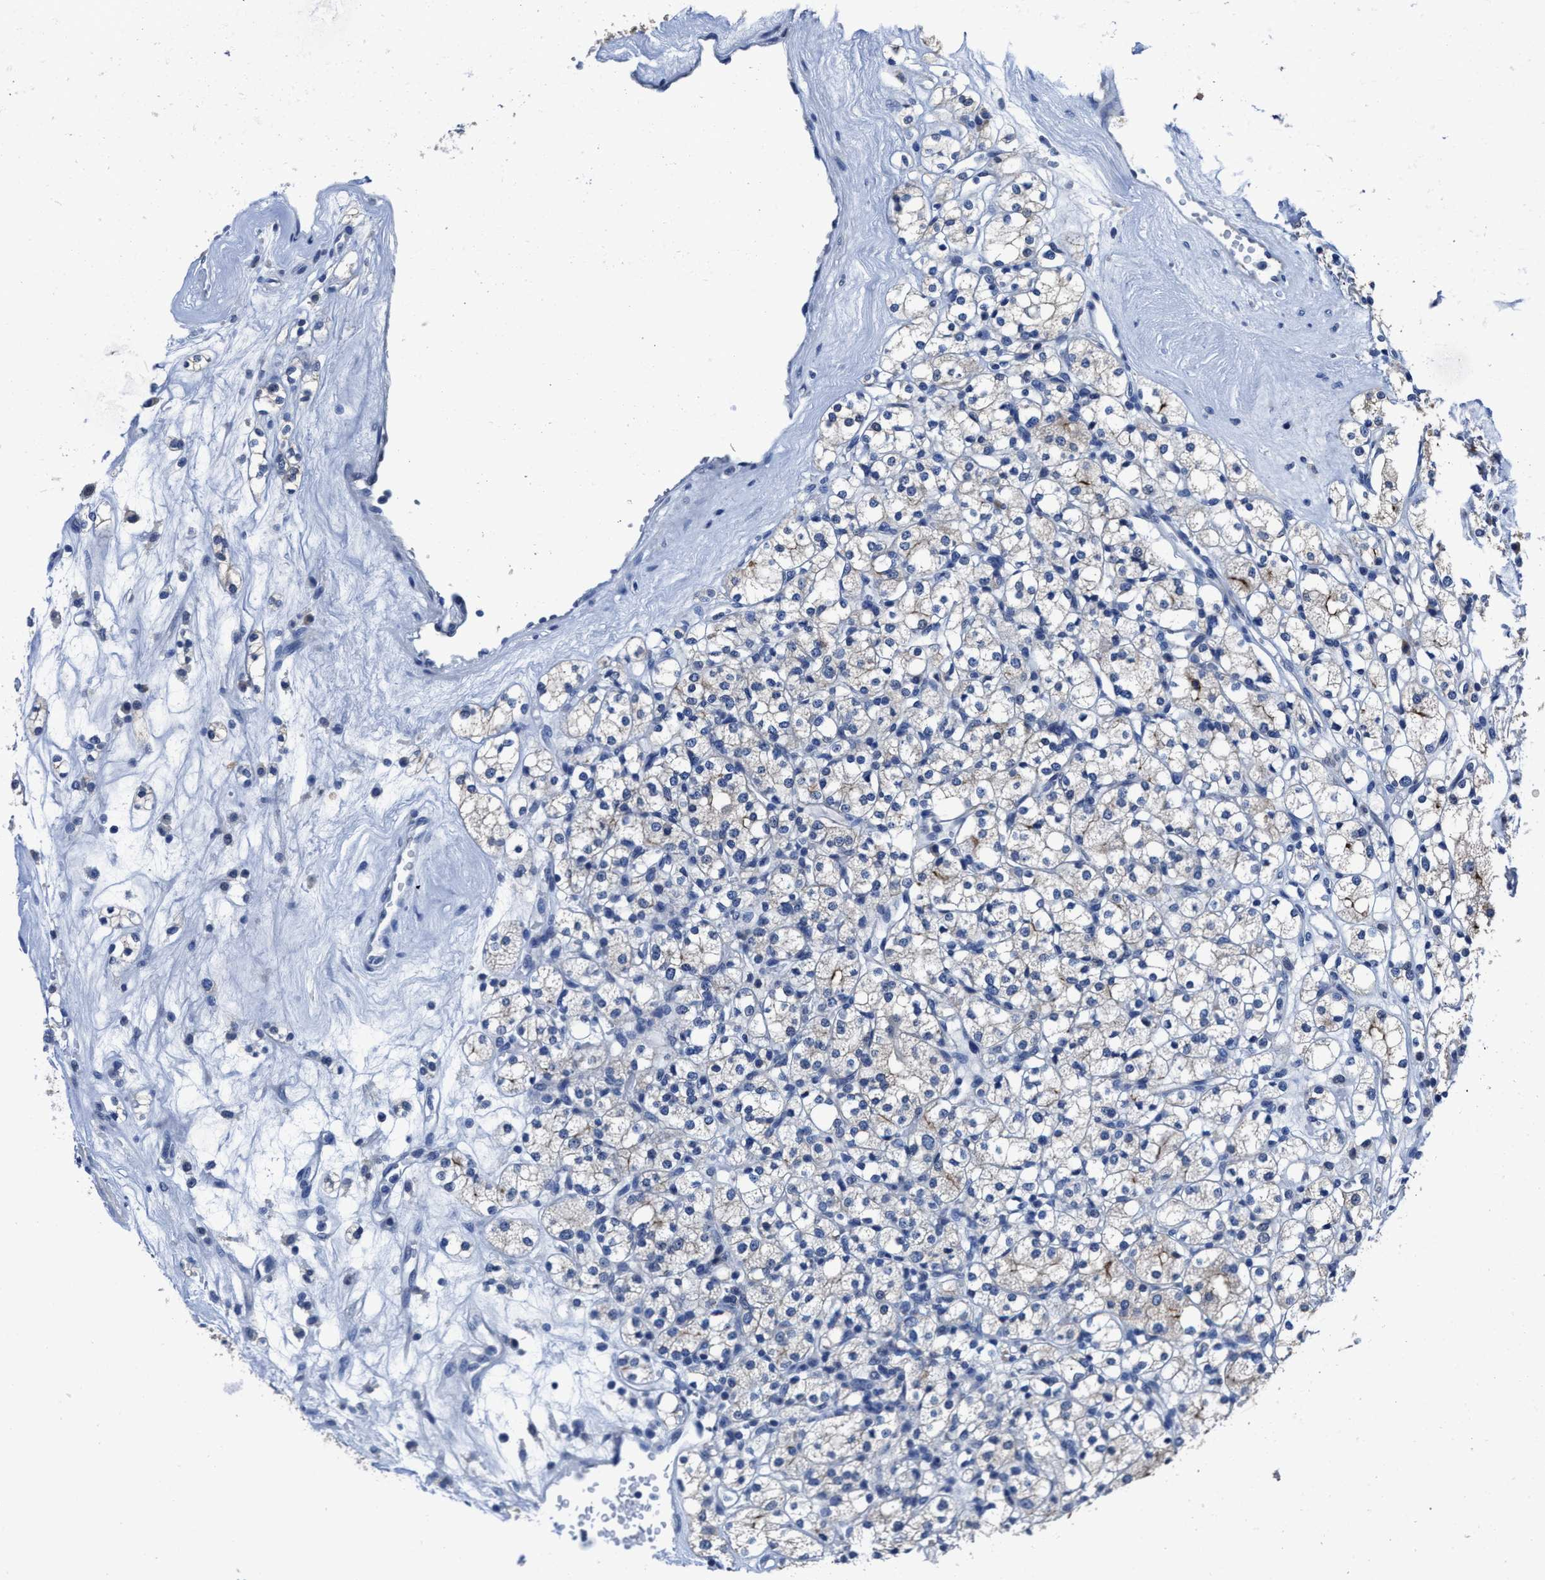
{"staining": {"intensity": "negative", "quantity": "none", "location": "none"}, "tissue": "renal cancer", "cell_type": "Tumor cells", "image_type": "cancer", "snomed": [{"axis": "morphology", "description": "Adenocarcinoma, NOS"}, {"axis": "topography", "description": "Kidney"}], "caption": "High magnification brightfield microscopy of renal cancer stained with DAB (brown) and counterstained with hematoxylin (blue): tumor cells show no significant expression.", "gene": "HOOK1", "patient": {"sex": "male", "age": 77}}